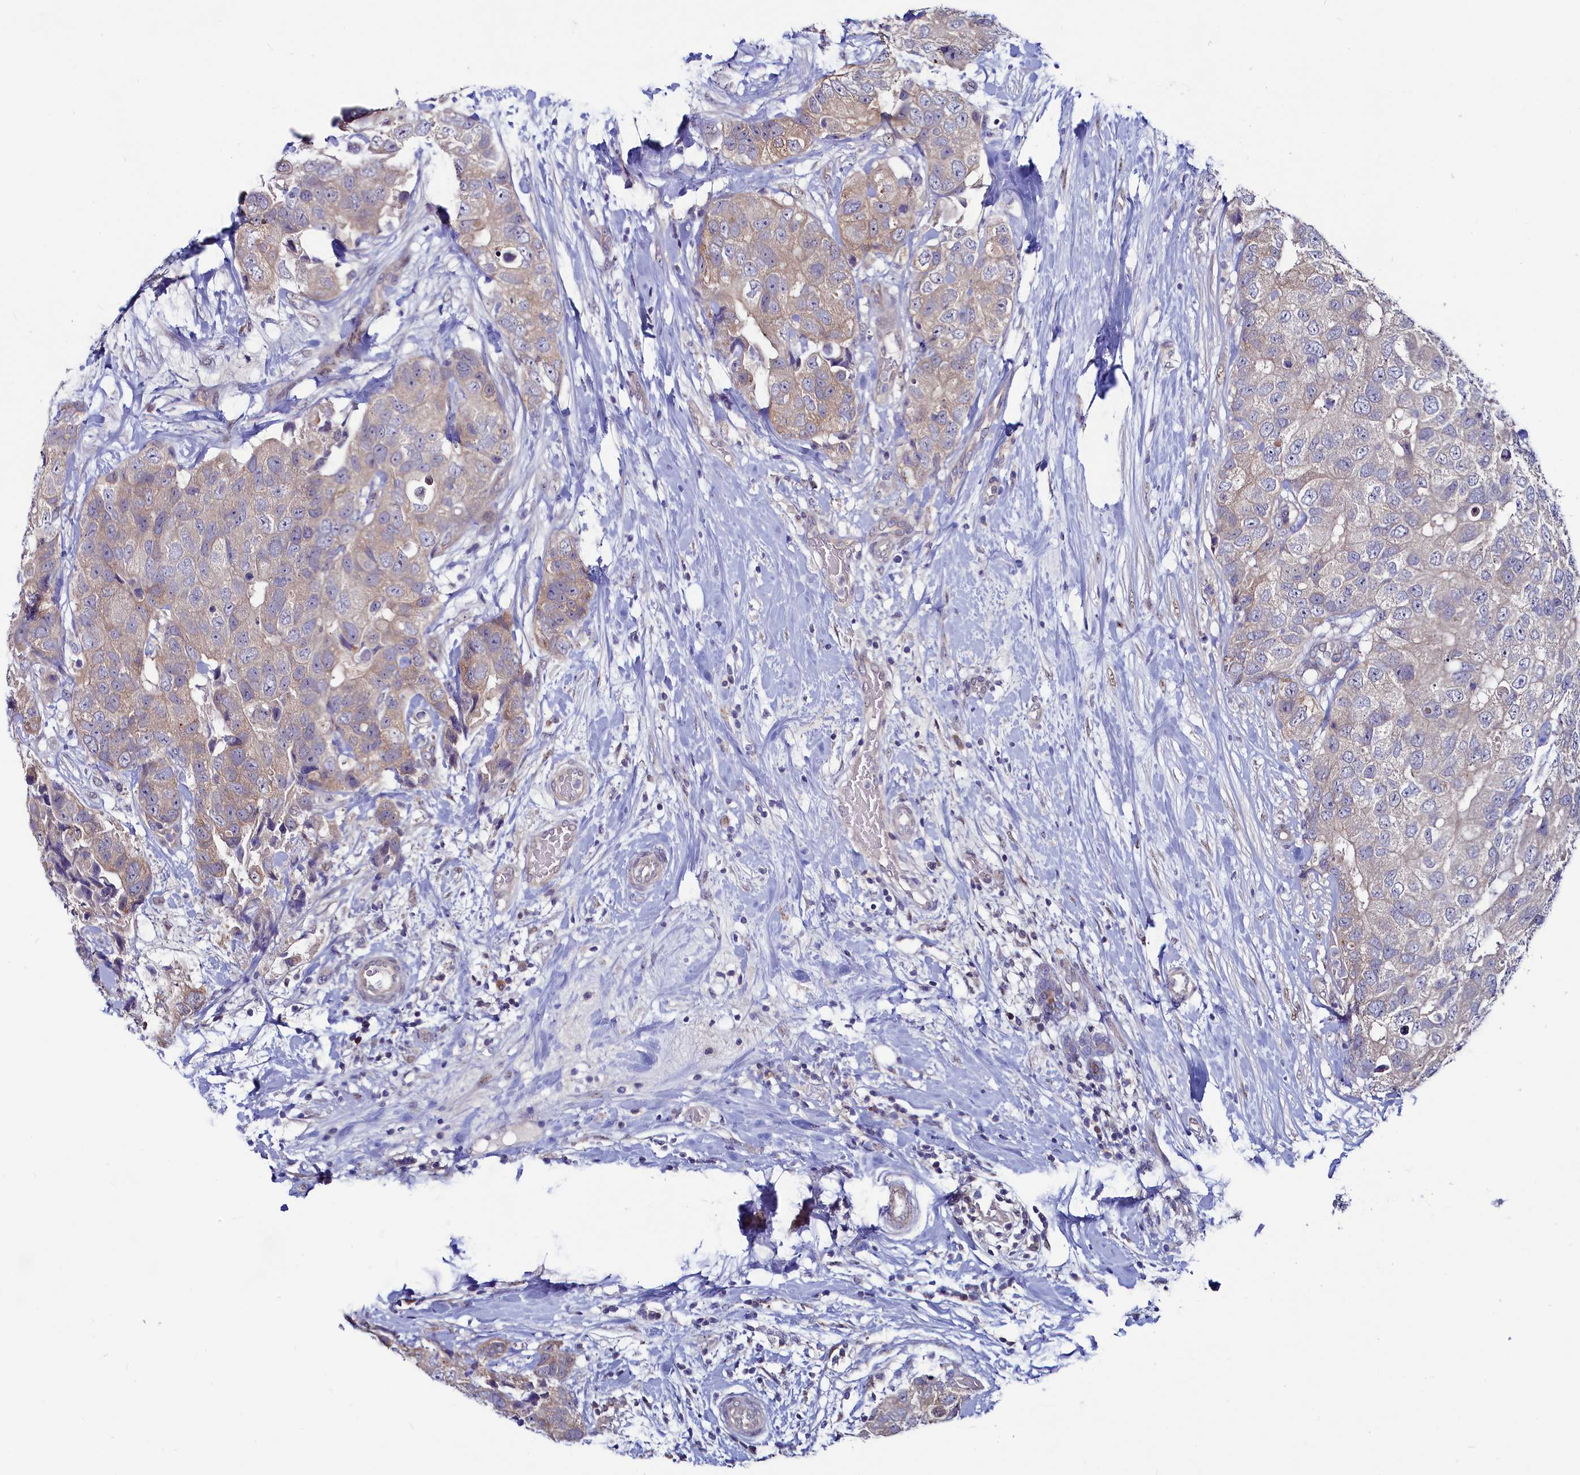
{"staining": {"intensity": "weak", "quantity": ">75%", "location": "cytoplasmic/membranous"}, "tissue": "breast cancer", "cell_type": "Tumor cells", "image_type": "cancer", "snomed": [{"axis": "morphology", "description": "Duct carcinoma"}, {"axis": "topography", "description": "Breast"}], "caption": "IHC photomicrograph of human infiltrating ductal carcinoma (breast) stained for a protein (brown), which shows low levels of weak cytoplasmic/membranous staining in approximately >75% of tumor cells.", "gene": "ASTE1", "patient": {"sex": "female", "age": 62}}